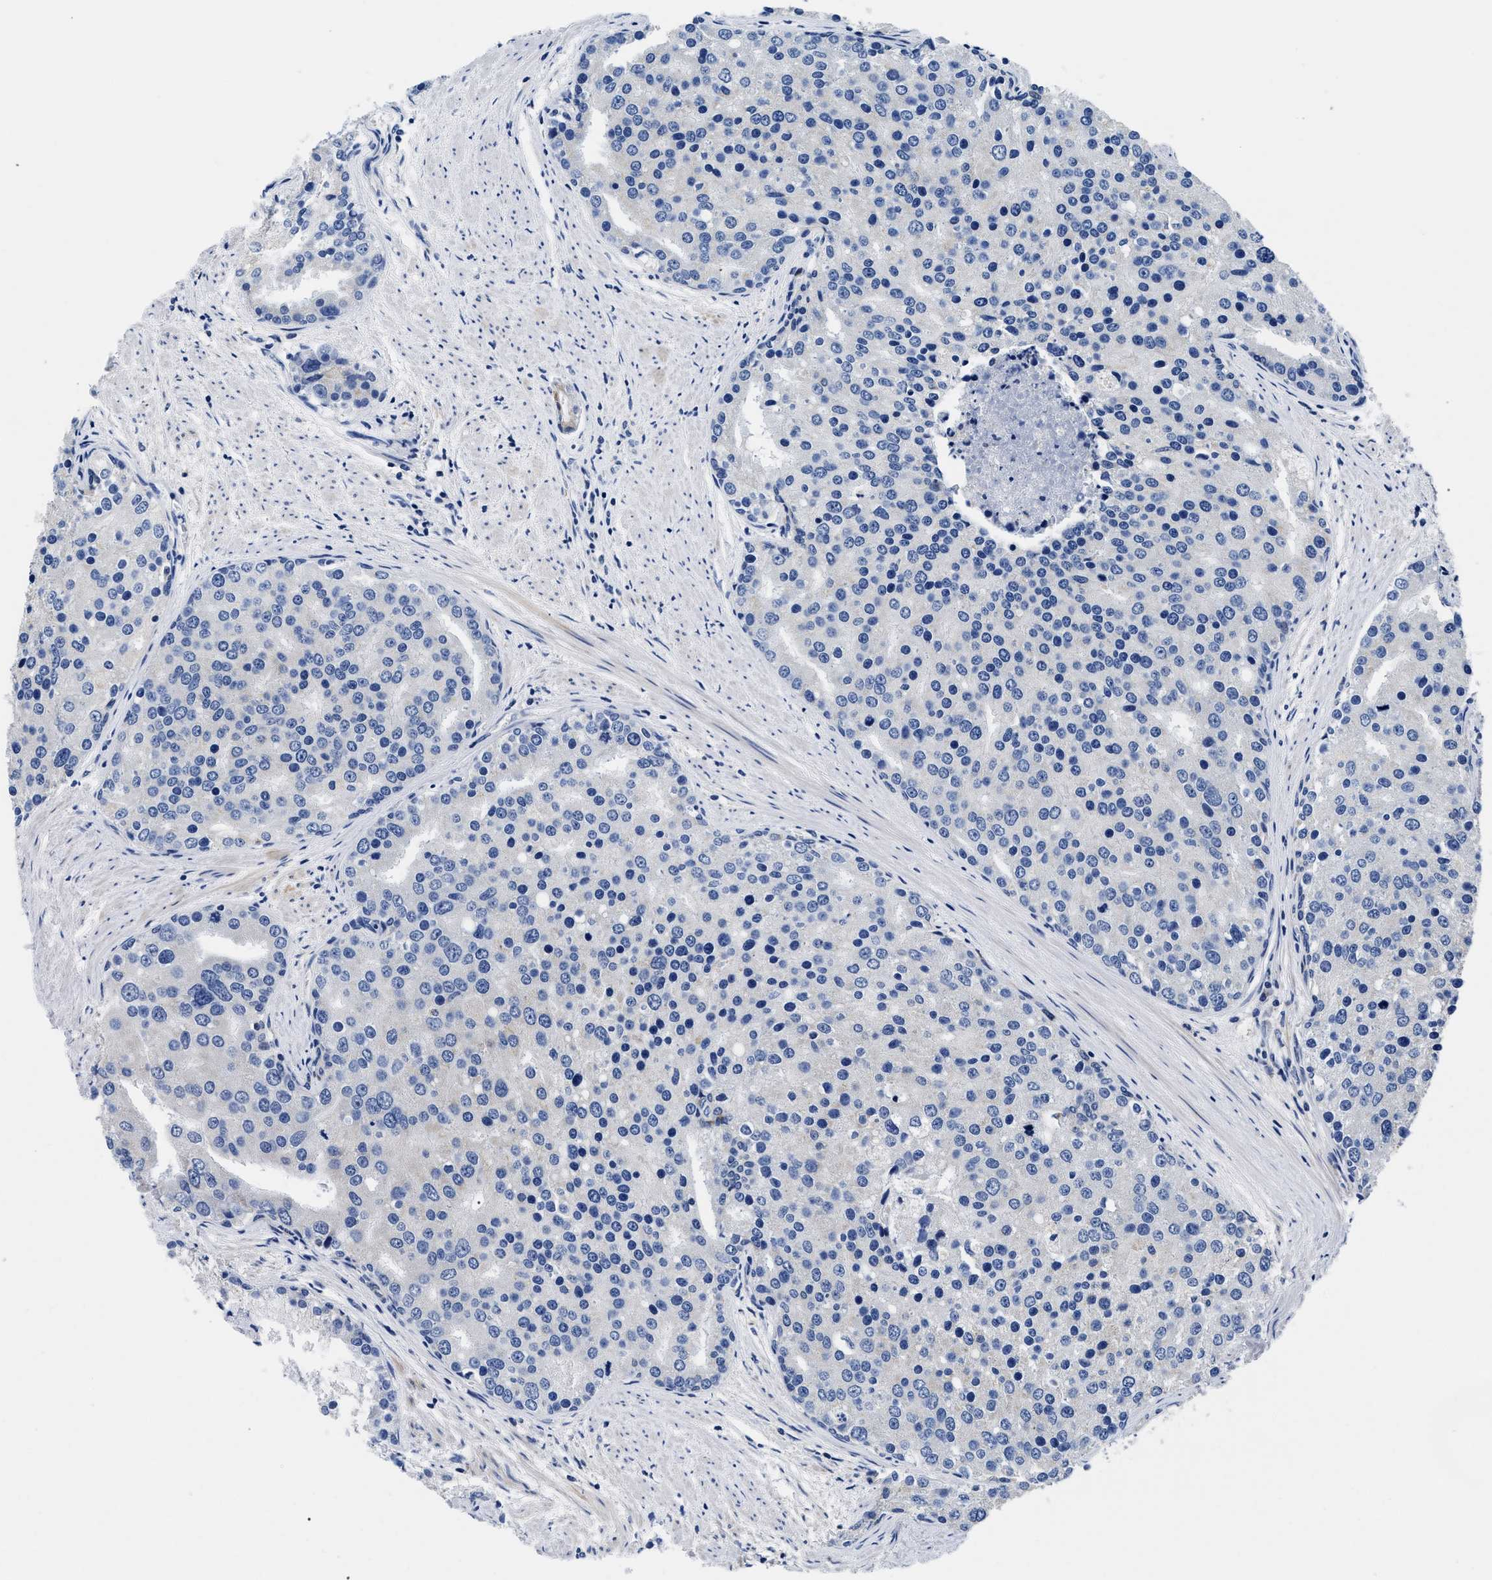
{"staining": {"intensity": "negative", "quantity": "none", "location": "none"}, "tissue": "prostate cancer", "cell_type": "Tumor cells", "image_type": "cancer", "snomed": [{"axis": "morphology", "description": "Adenocarcinoma, High grade"}, {"axis": "topography", "description": "Prostate"}], "caption": "DAB immunohistochemical staining of human prostate high-grade adenocarcinoma shows no significant staining in tumor cells.", "gene": "SLC35F1", "patient": {"sex": "male", "age": 50}}